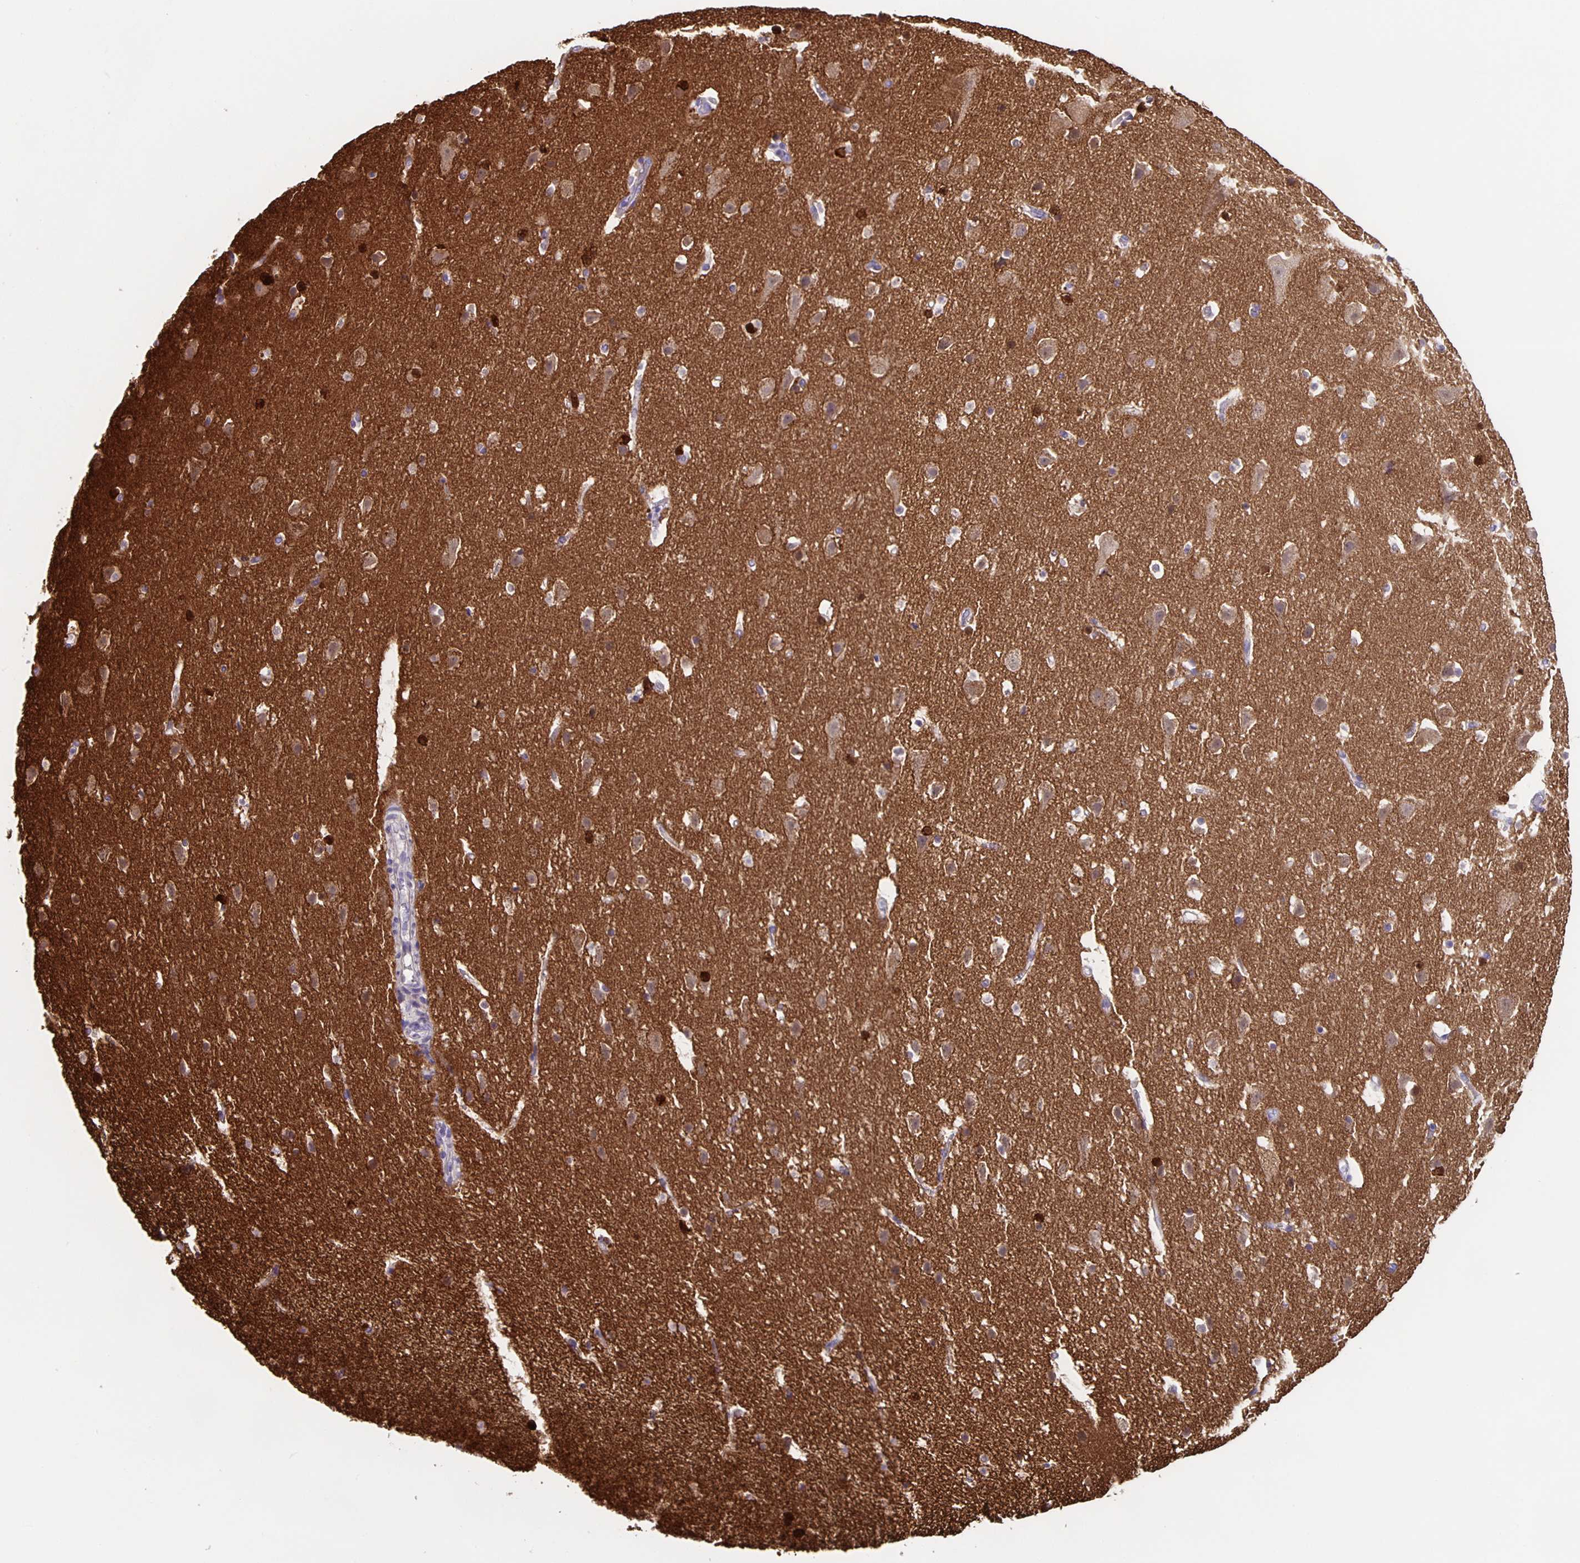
{"staining": {"intensity": "moderate", "quantity": "<25%", "location": "cytoplasmic/membranous"}, "tissue": "cerebral cortex", "cell_type": "Endothelial cells", "image_type": "normal", "snomed": [{"axis": "morphology", "description": "Normal tissue, NOS"}, {"axis": "topography", "description": "Cerebral cortex"}], "caption": "Cerebral cortex stained for a protein (brown) reveals moderate cytoplasmic/membranous positive positivity in approximately <25% of endothelial cells.", "gene": "TPPP", "patient": {"sex": "female", "age": 42}}